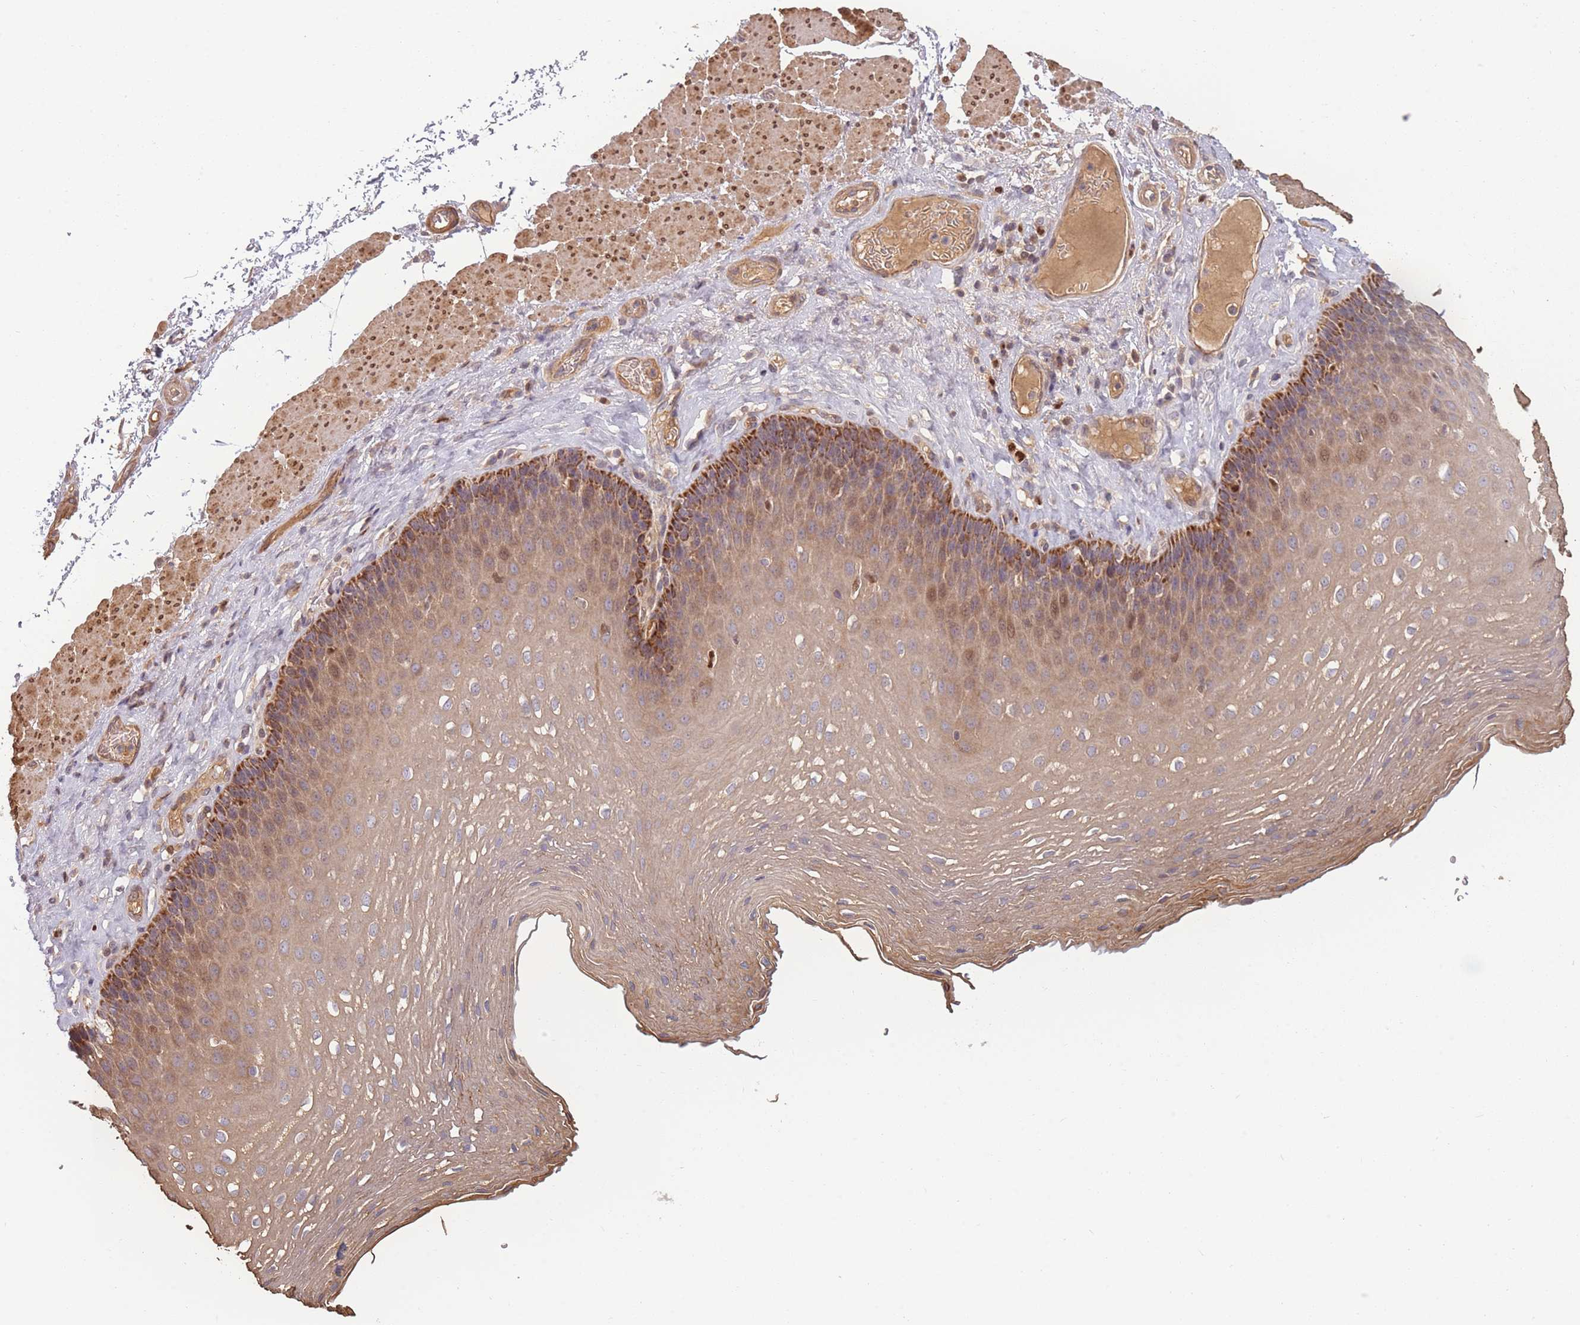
{"staining": {"intensity": "moderate", "quantity": ">75%", "location": "cytoplasmic/membranous"}, "tissue": "esophagus", "cell_type": "Squamous epithelial cells", "image_type": "normal", "snomed": [{"axis": "morphology", "description": "Normal tissue, NOS"}, {"axis": "topography", "description": "Esophagus"}], "caption": "Immunohistochemistry (IHC) image of normal esophagus: esophagus stained using immunohistochemistry reveals medium levels of moderate protein expression localized specifically in the cytoplasmic/membranous of squamous epithelial cells, appearing as a cytoplasmic/membranous brown color.", "gene": "FAM153A", "patient": {"sex": "female", "age": 66}}